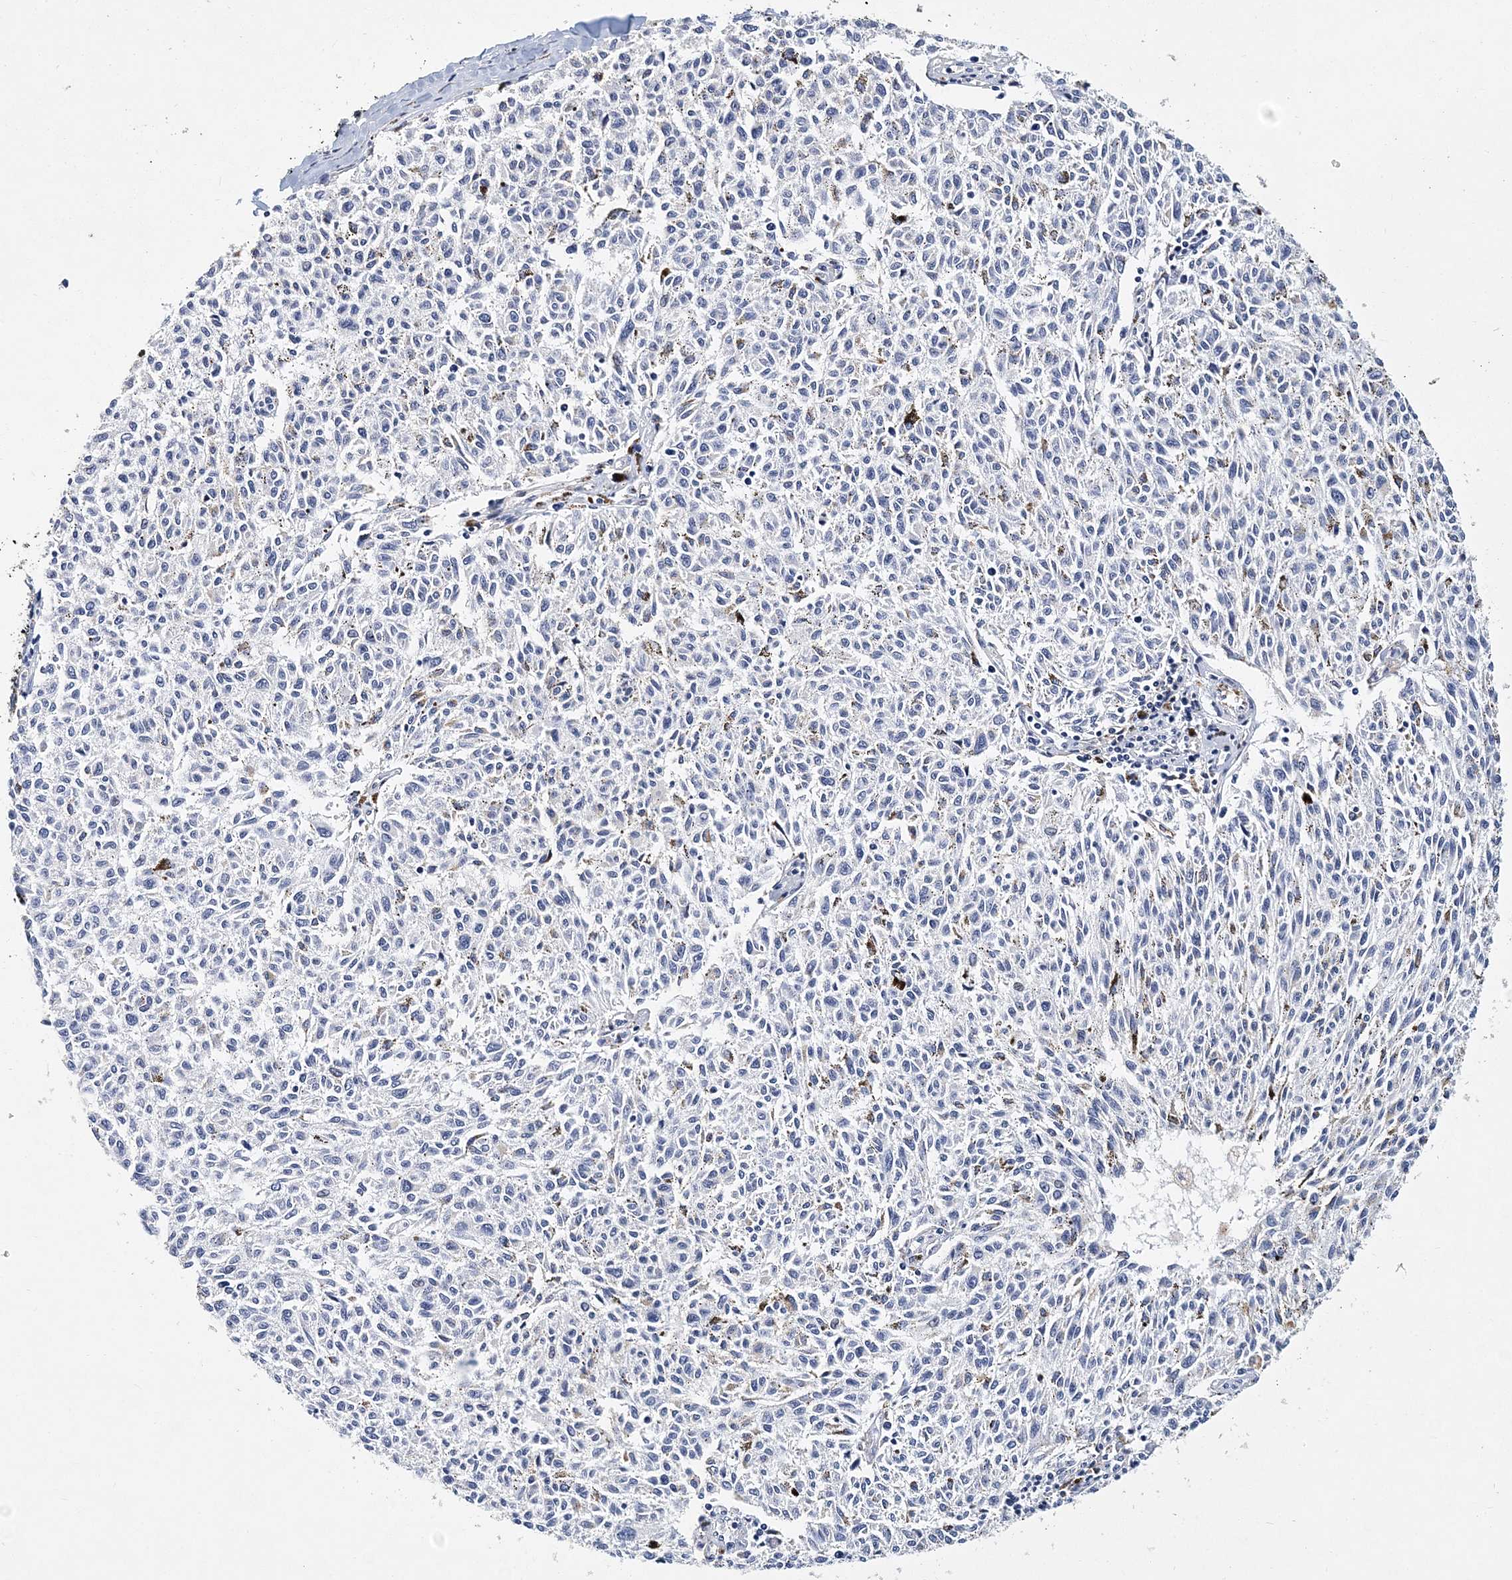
{"staining": {"intensity": "negative", "quantity": "none", "location": "none"}, "tissue": "melanoma", "cell_type": "Tumor cells", "image_type": "cancer", "snomed": [{"axis": "morphology", "description": "Malignant melanoma, NOS"}, {"axis": "topography", "description": "Skin"}], "caption": "Protein analysis of malignant melanoma shows no significant staining in tumor cells.", "gene": "ITGA2B", "patient": {"sex": "female", "age": 72}}